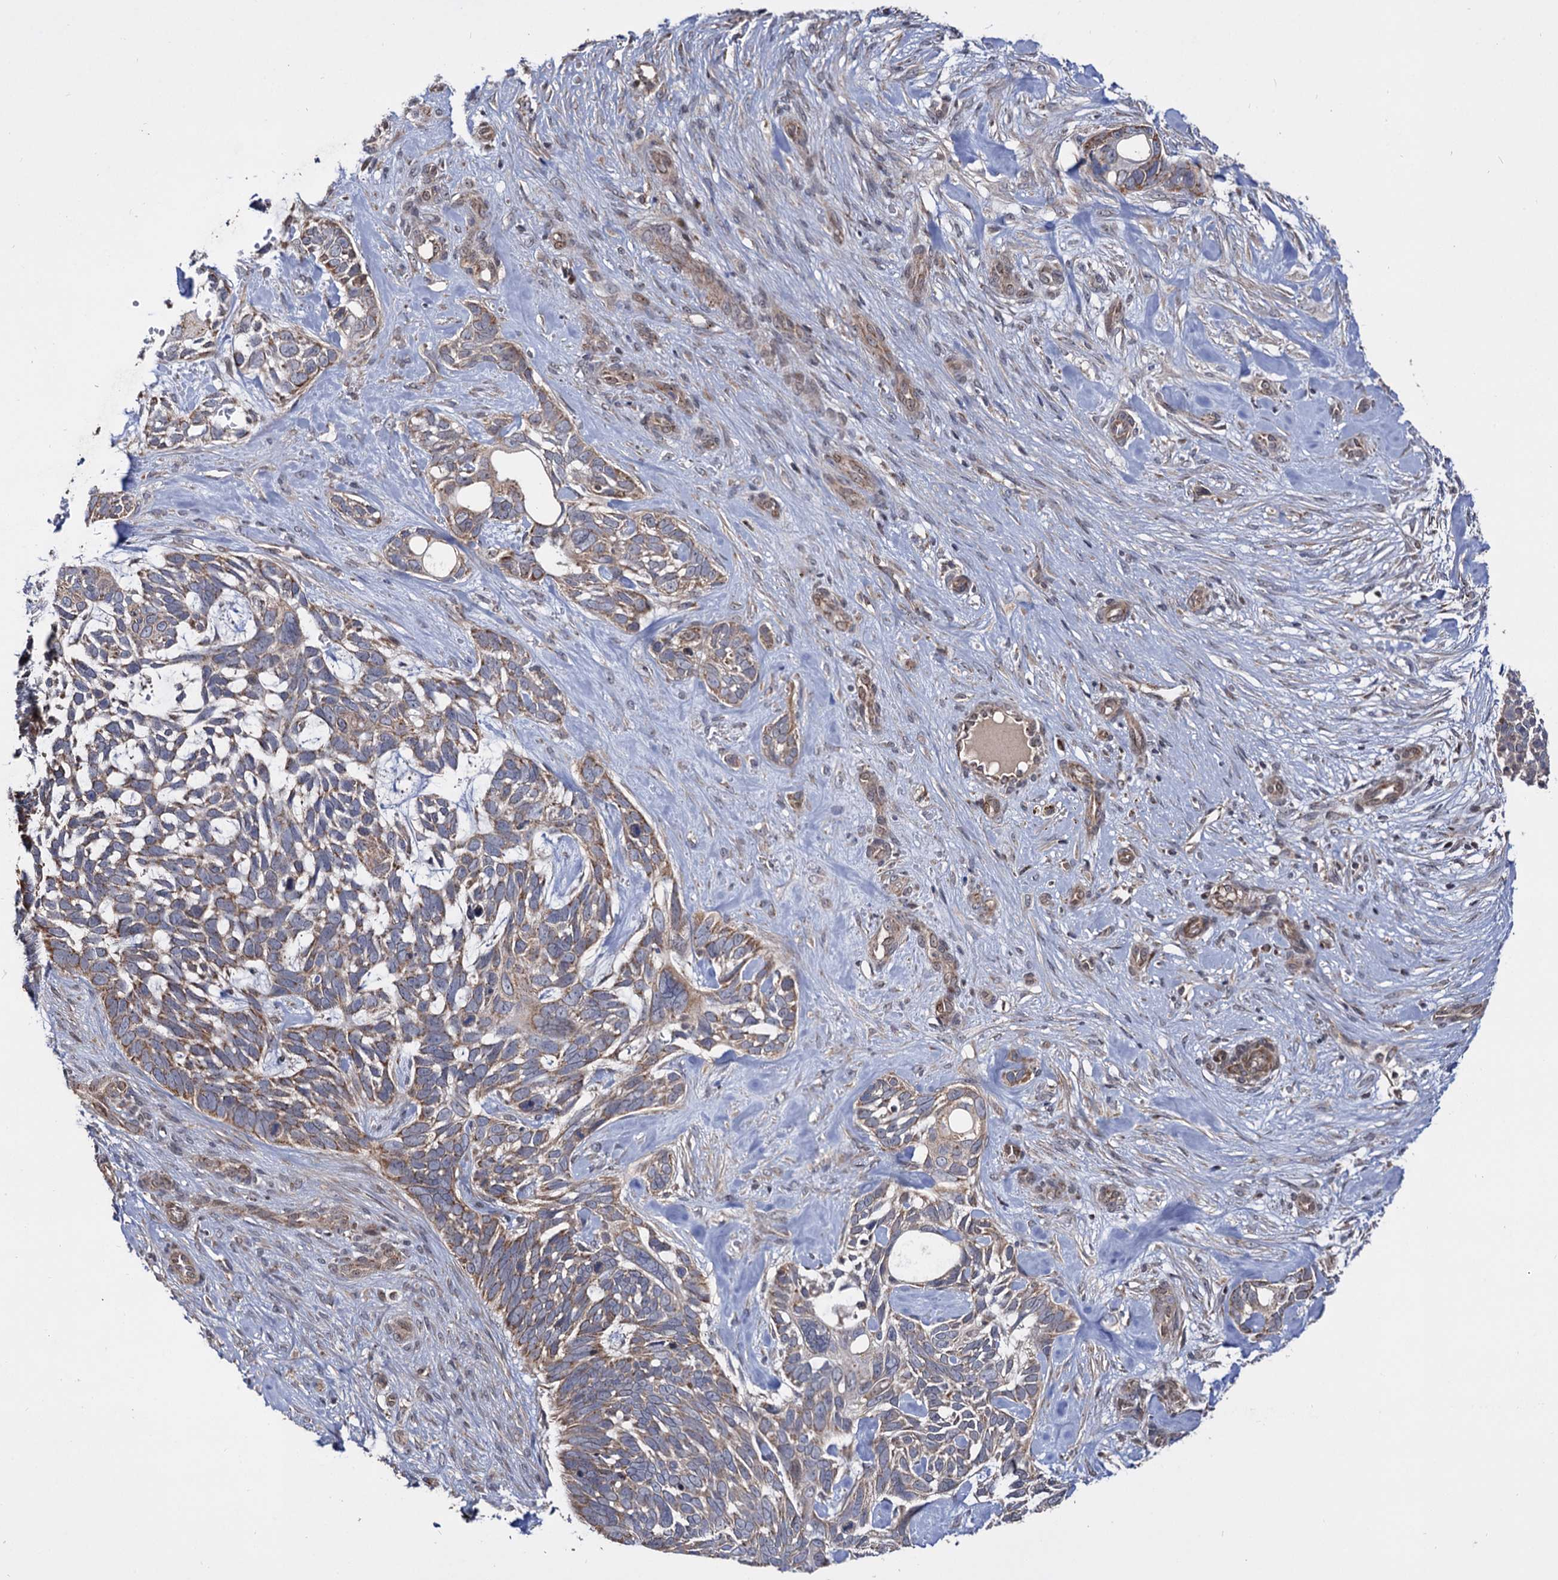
{"staining": {"intensity": "moderate", "quantity": "25%-75%", "location": "cytoplasmic/membranous"}, "tissue": "skin cancer", "cell_type": "Tumor cells", "image_type": "cancer", "snomed": [{"axis": "morphology", "description": "Basal cell carcinoma"}, {"axis": "topography", "description": "Skin"}], "caption": "Skin cancer stained with a brown dye displays moderate cytoplasmic/membranous positive positivity in about 25%-75% of tumor cells.", "gene": "CEP76", "patient": {"sex": "male", "age": 88}}